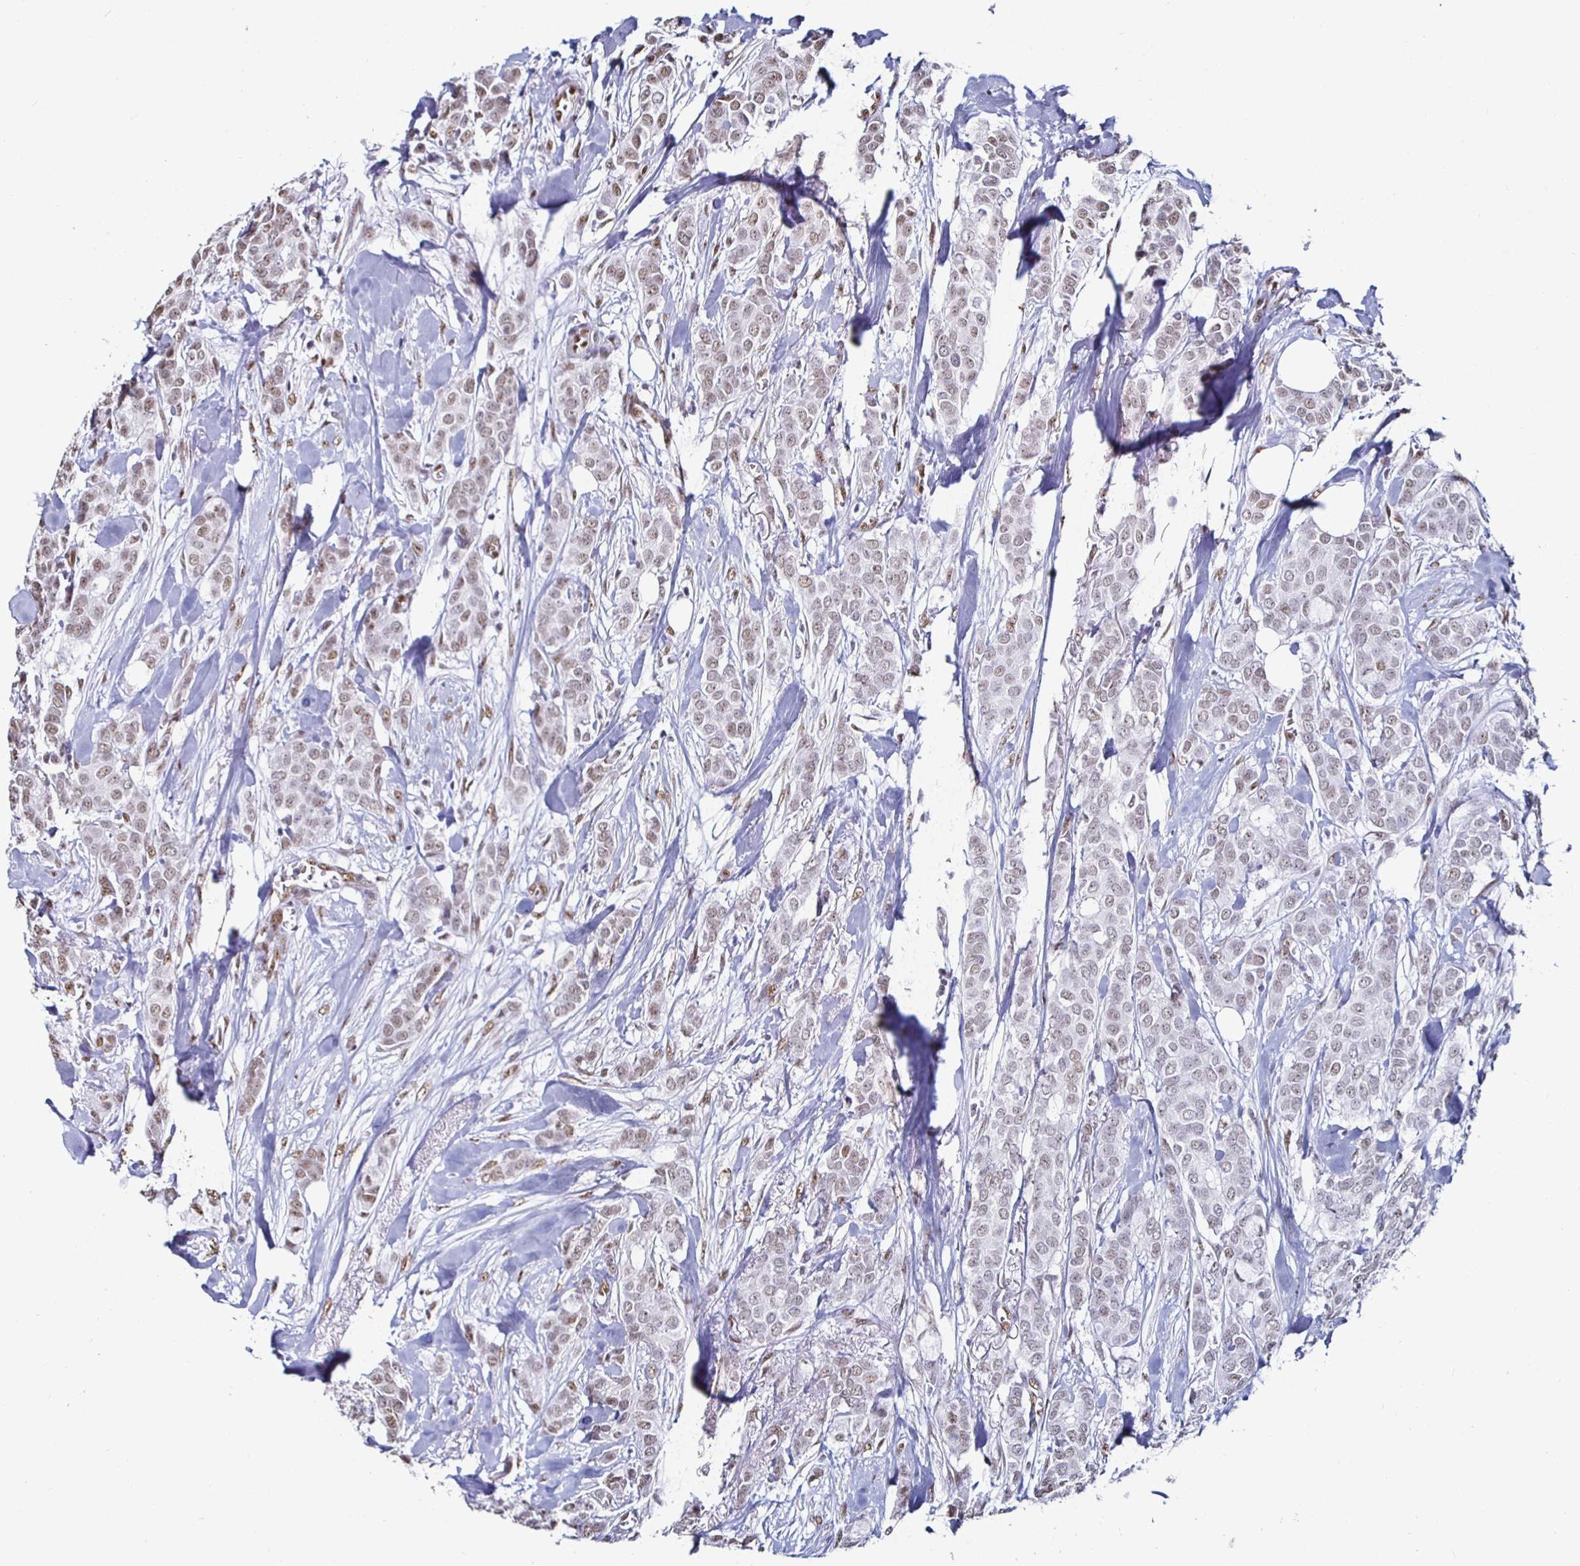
{"staining": {"intensity": "weak", "quantity": ">75%", "location": "nuclear"}, "tissue": "breast cancer", "cell_type": "Tumor cells", "image_type": "cancer", "snomed": [{"axis": "morphology", "description": "Duct carcinoma"}, {"axis": "topography", "description": "Breast"}], "caption": "IHC of infiltrating ductal carcinoma (breast) exhibits low levels of weak nuclear expression in approximately >75% of tumor cells.", "gene": "DDX39B", "patient": {"sex": "female", "age": 84}}